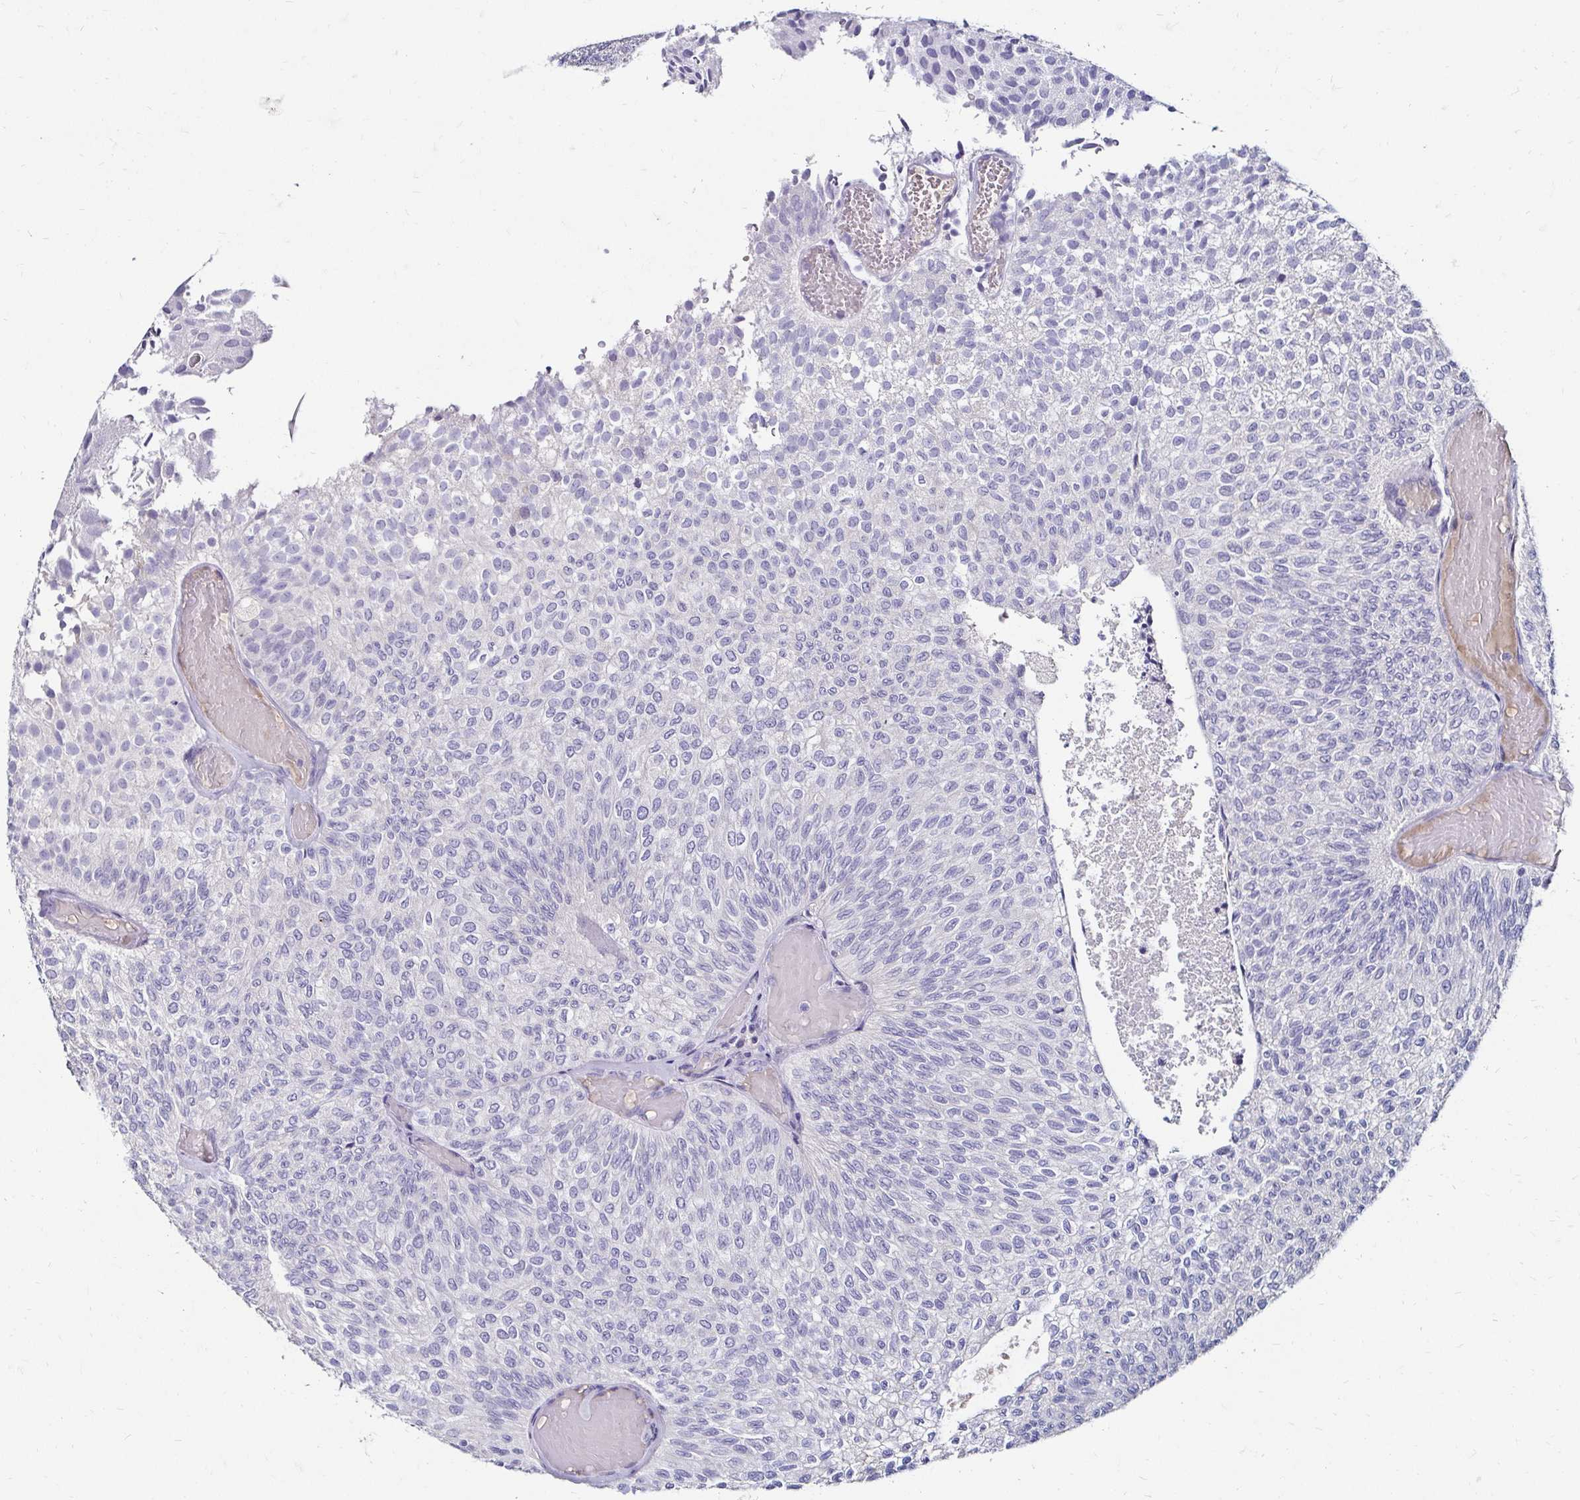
{"staining": {"intensity": "negative", "quantity": "none", "location": "none"}, "tissue": "urothelial cancer", "cell_type": "Tumor cells", "image_type": "cancer", "snomed": [{"axis": "morphology", "description": "Urothelial carcinoma, Low grade"}, {"axis": "topography", "description": "Urinary bladder"}], "caption": "Micrograph shows no significant protein positivity in tumor cells of urothelial carcinoma (low-grade).", "gene": "SCG3", "patient": {"sex": "male", "age": 78}}